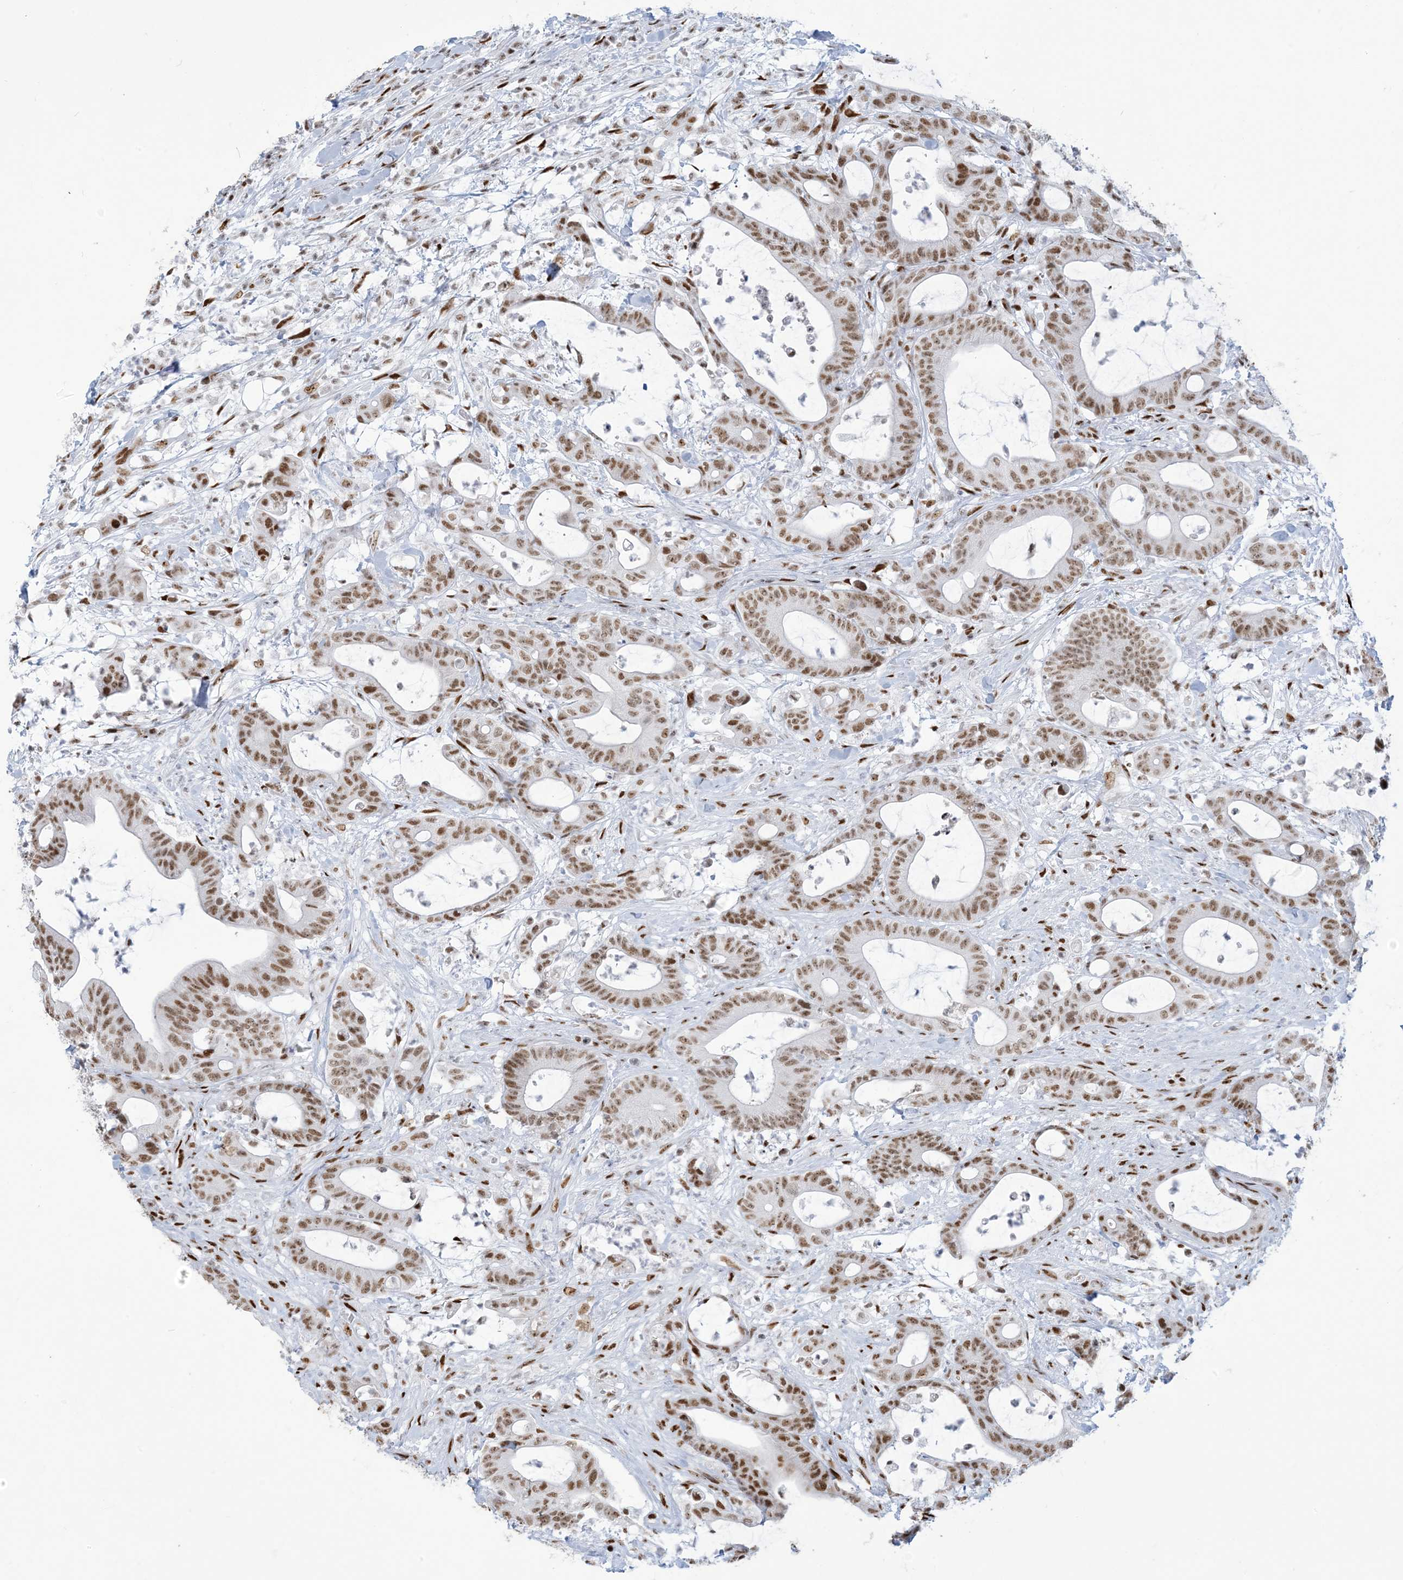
{"staining": {"intensity": "moderate", "quantity": ">75%", "location": "nuclear"}, "tissue": "colorectal cancer", "cell_type": "Tumor cells", "image_type": "cancer", "snomed": [{"axis": "morphology", "description": "Adenocarcinoma, NOS"}, {"axis": "topography", "description": "Colon"}], "caption": "Immunohistochemistry photomicrograph of neoplastic tissue: human colorectal cancer stained using IHC reveals medium levels of moderate protein expression localized specifically in the nuclear of tumor cells, appearing as a nuclear brown color.", "gene": "STAG1", "patient": {"sex": "female", "age": 84}}